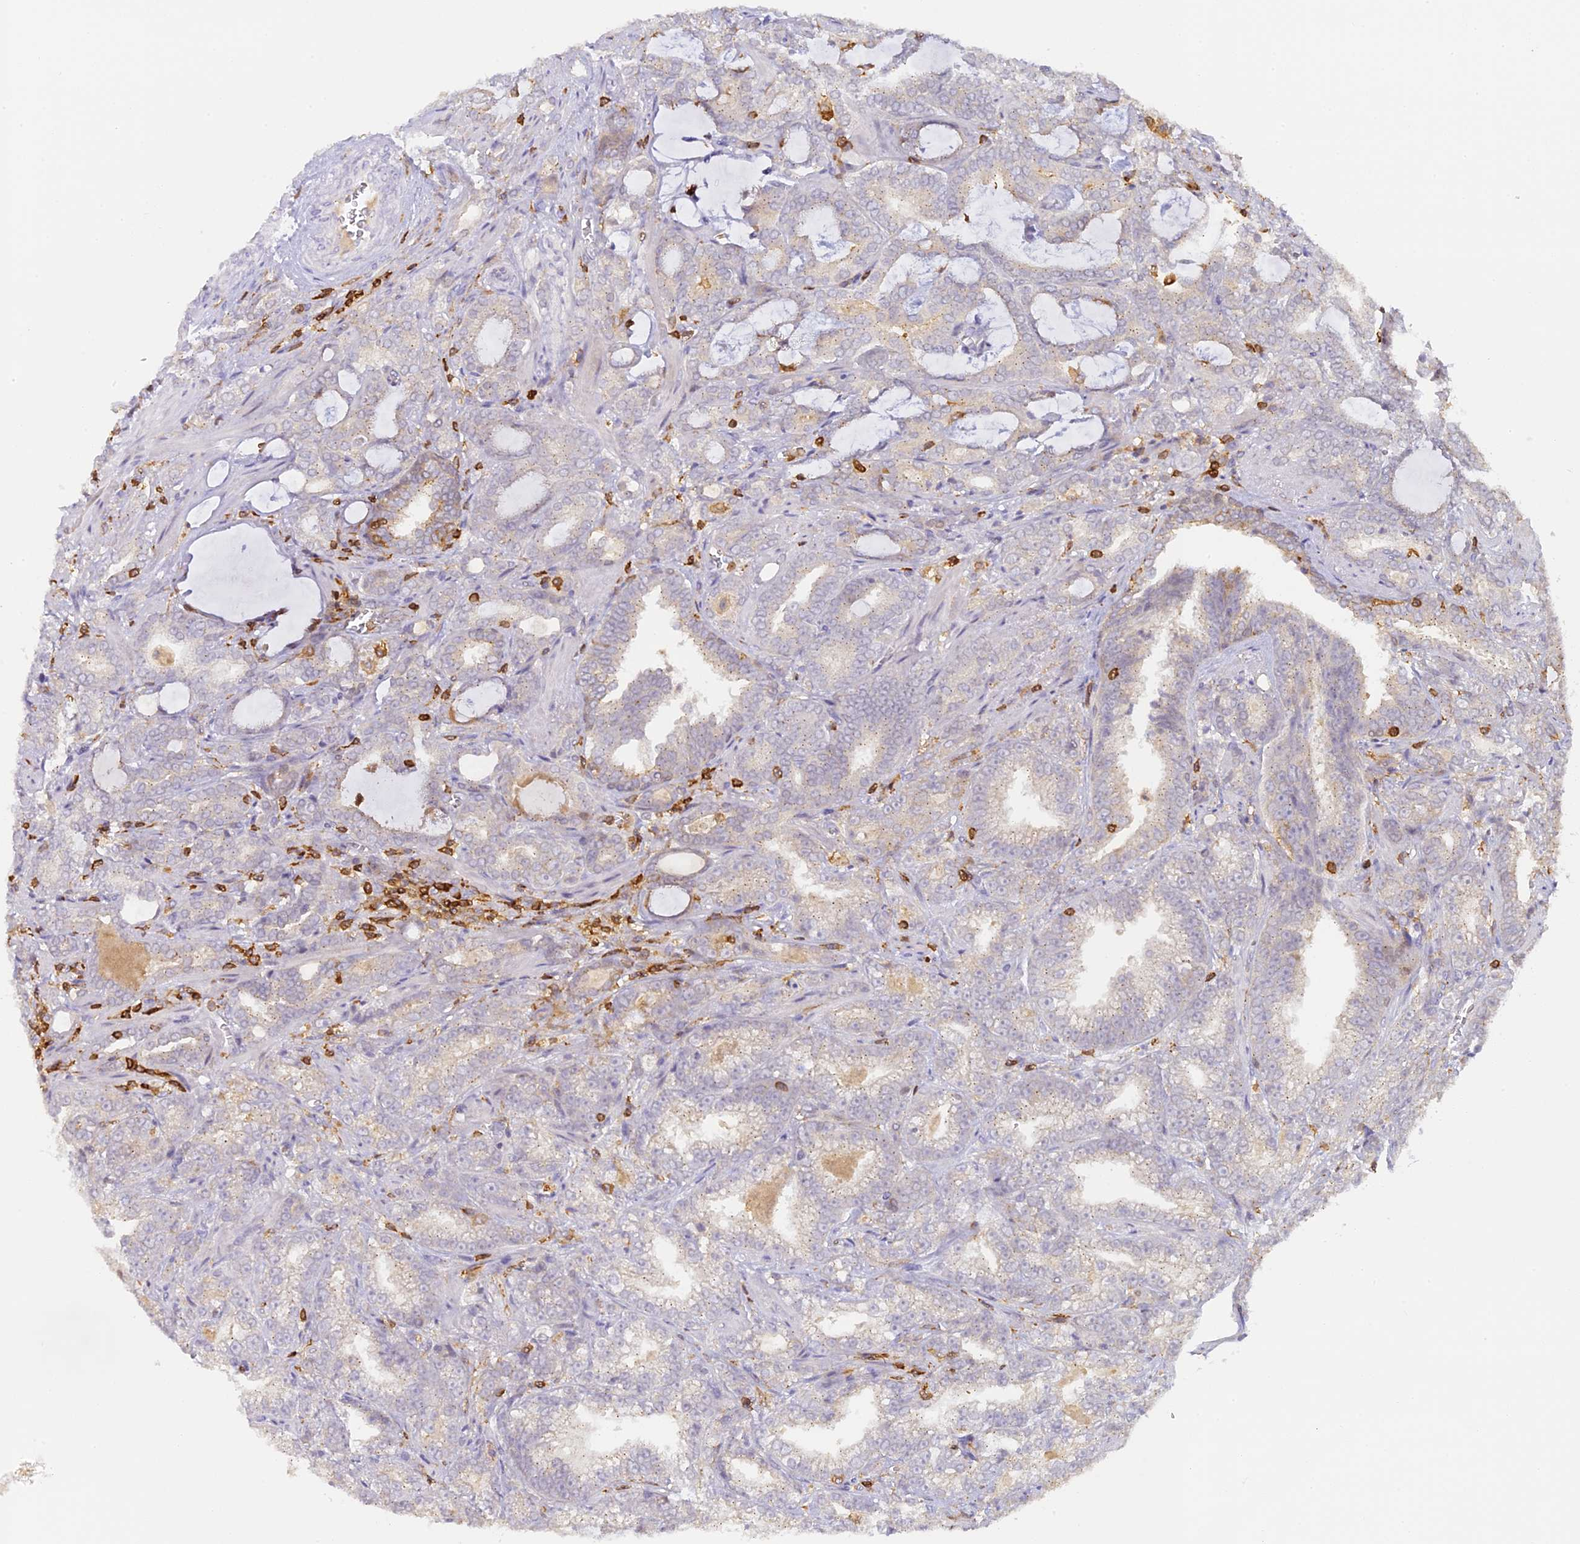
{"staining": {"intensity": "negative", "quantity": "none", "location": "none"}, "tissue": "prostate cancer", "cell_type": "Tumor cells", "image_type": "cancer", "snomed": [{"axis": "morphology", "description": "Adenocarcinoma, High grade"}, {"axis": "topography", "description": "Prostate and seminal vesicle, NOS"}], "caption": "Tumor cells are negative for brown protein staining in high-grade adenocarcinoma (prostate).", "gene": "FYB1", "patient": {"sex": "male", "age": 67}}